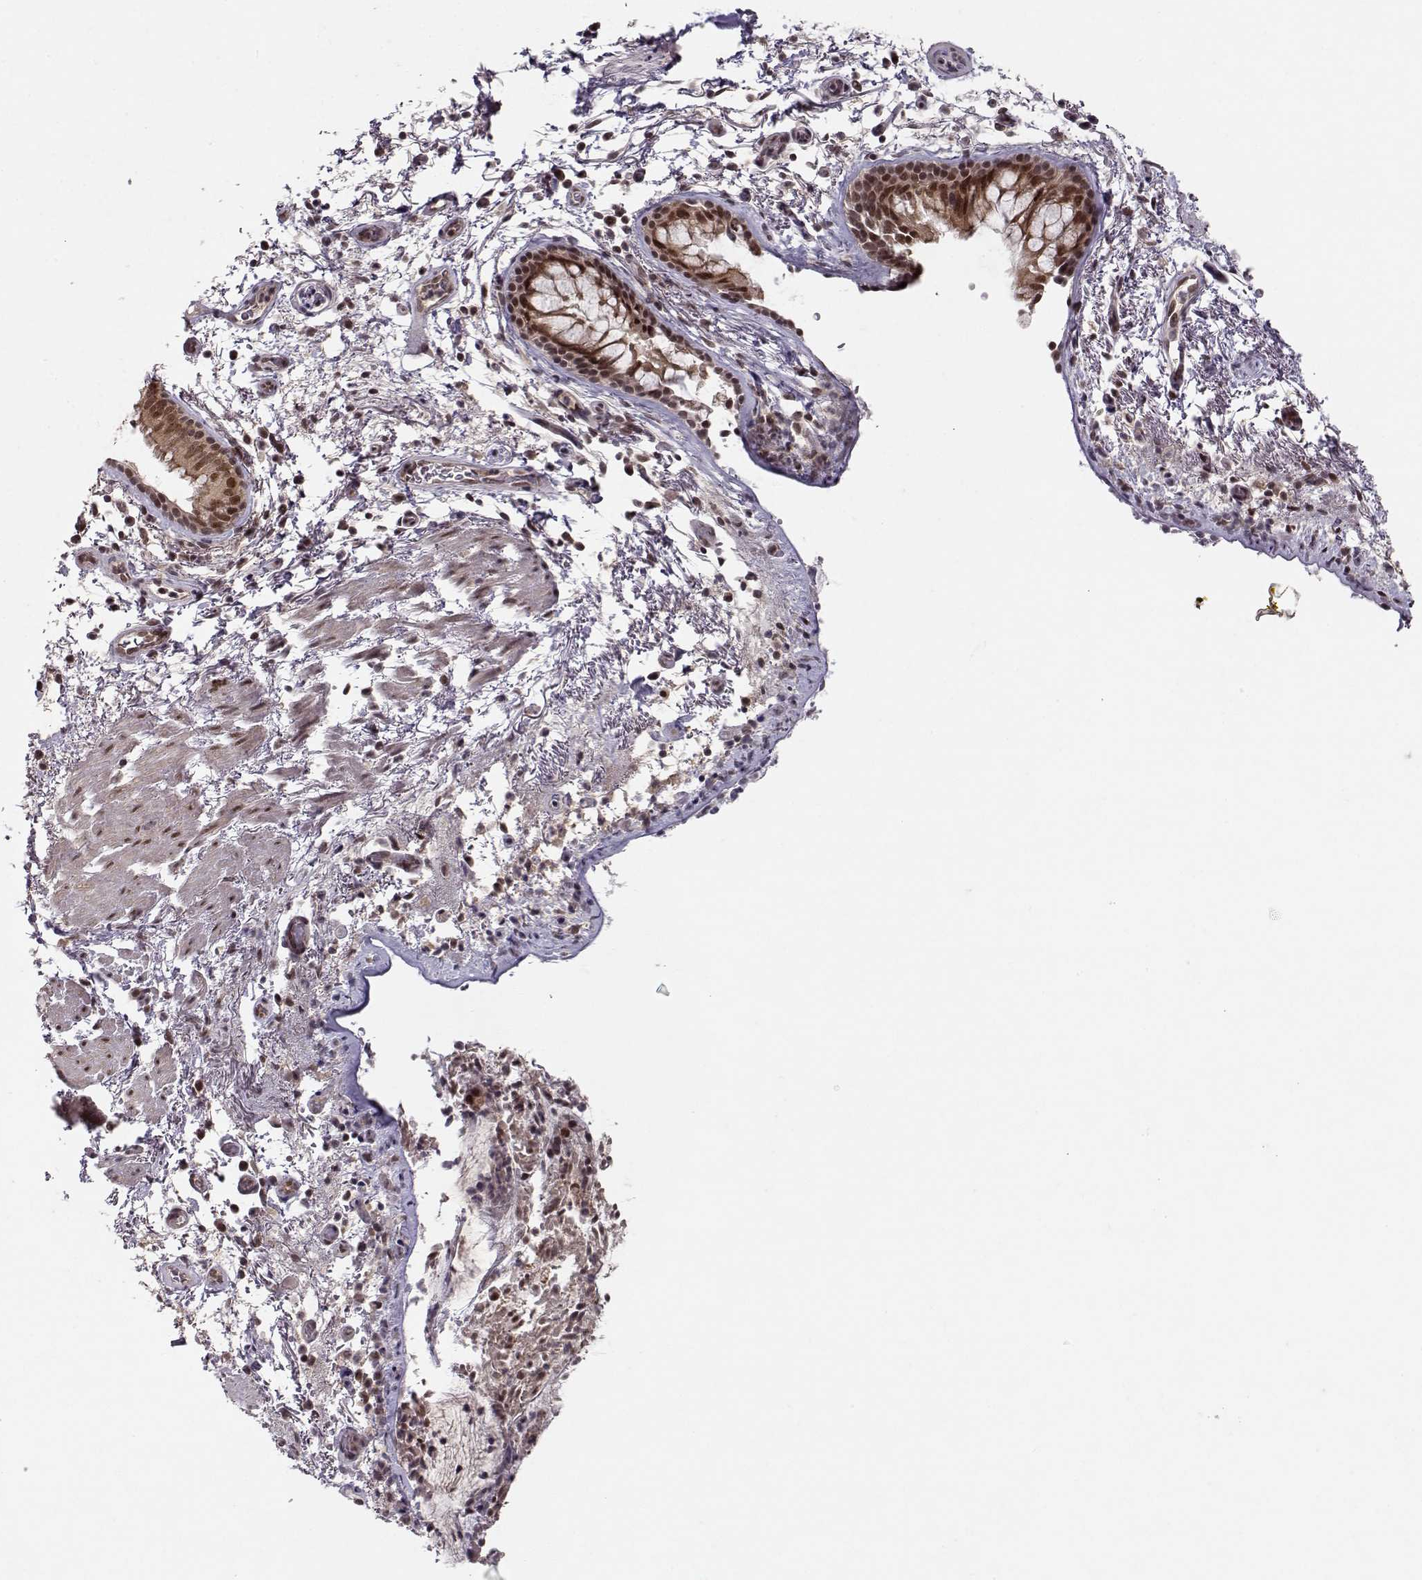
{"staining": {"intensity": "moderate", "quantity": "25%-75%", "location": "cytoplasmic/membranous,nuclear"}, "tissue": "bronchus", "cell_type": "Respiratory epithelial cells", "image_type": "normal", "snomed": [{"axis": "morphology", "description": "Normal tissue, NOS"}, {"axis": "topography", "description": "Bronchus"}], "caption": "This is a photomicrograph of IHC staining of unremarkable bronchus, which shows moderate positivity in the cytoplasmic/membranous,nuclear of respiratory epithelial cells.", "gene": "CSNK2A1", "patient": {"sex": "female", "age": 64}}